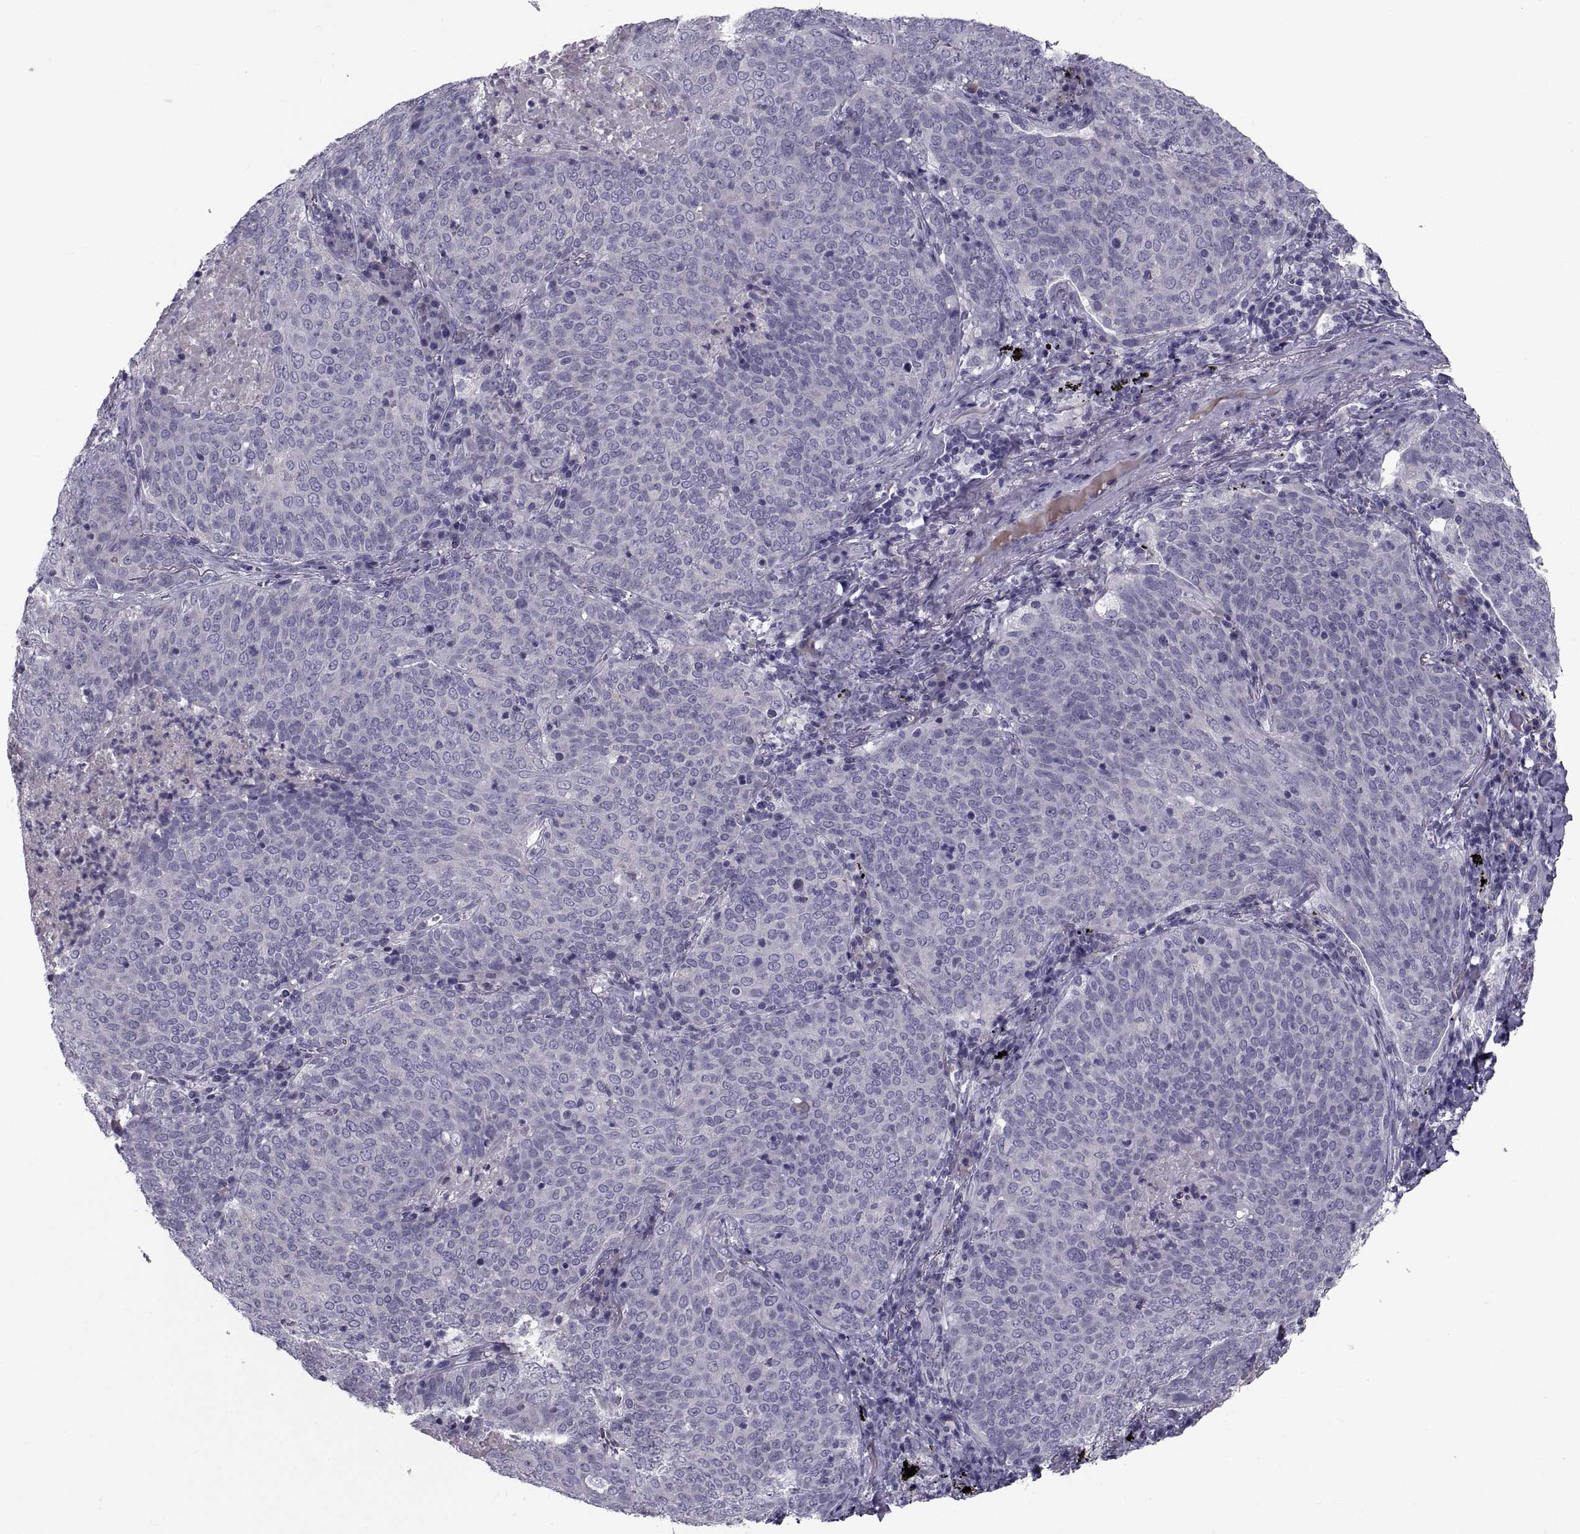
{"staining": {"intensity": "negative", "quantity": "none", "location": "none"}, "tissue": "lung cancer", "cell_type": "Tumor cells", "image_type": "cancer", "snomed": [{"axis": "morphology", "description": "Squamous cell carcinoma, NOS"}, {"axis": "topography", "description": "Lung"}], "caption": "High magnification brightfield microscopy of lung cancer (squamous cell carcinoma) stained with DAB (3,3'-diaminobenzidine) (brown) and counterstained with hematoxylin (blue): tumor cells show no significant staining. (DAB IHC with hematoxylin counter stain).", "gene": "PDZRN4", "patient": {"sex": "male", "age": 82}}